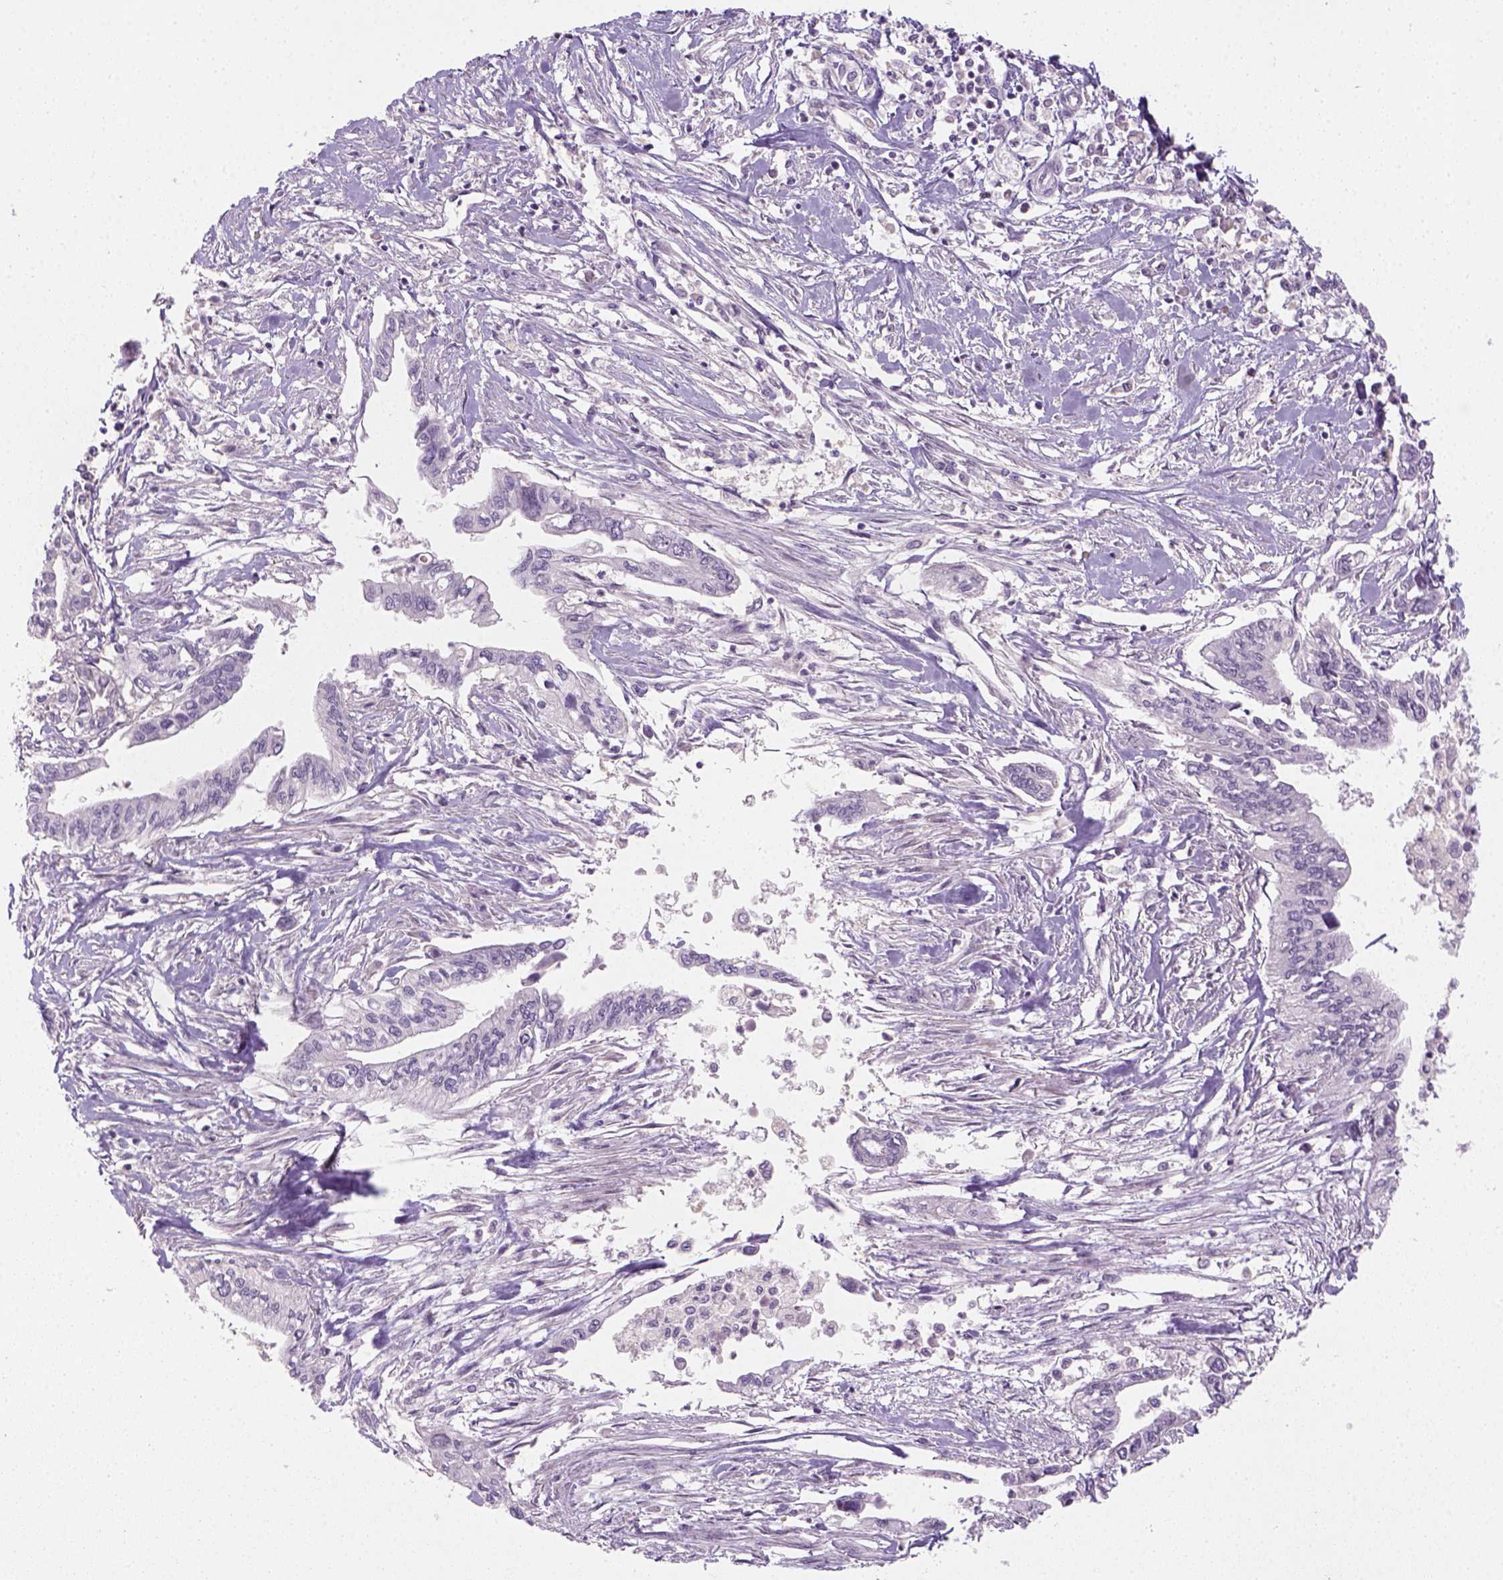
{"staining": {"intensity": "negative", "quantity": "none", "location": "none"}, "tissue": "pancreatic cancer", "cell_type": "Tumor cells", "image_type": "cancer", "snomed": [{"axis": "morphology", "description": "Adenocarcinoma, NOS"}, {"axis": "topography", "description": "Pancreas"}], "caption": "Micrograph shows no significant protein staining in tumor cells of pancreatic adenocarcinoma. (Stains: DAB immunohistochemistry (IHC) with hematoxylin counter stain, Microscopy: brightfield microscopy at high magnification).", "gene": "GFI1B", "patient": {"sex": "male", "age": 60}}